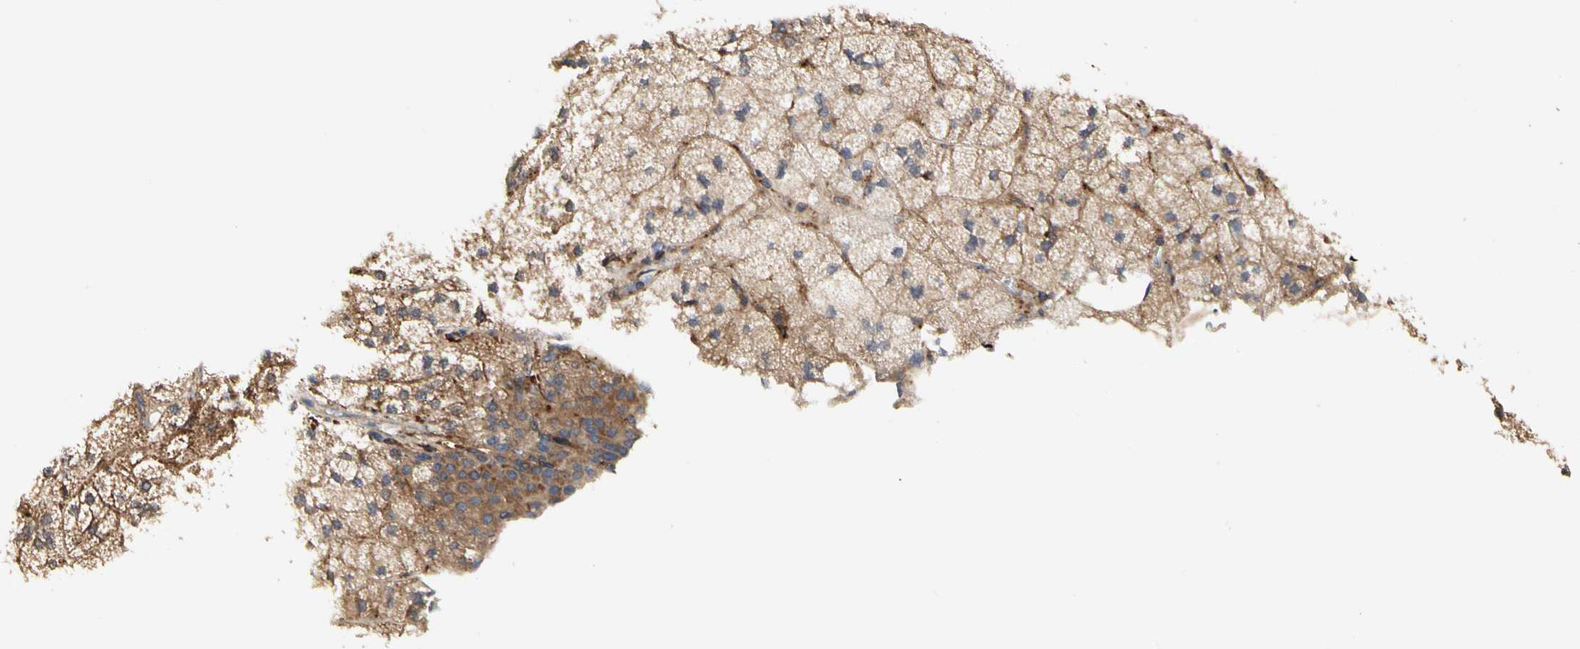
{"staining": {"intensity": "moderate", "quantity": ">75%", "location": "cytoplasmic/membranous"}, "tissue": "adrenal gland", "cell_type": "Glandular cells", "image_type": "normal", "snomed": [{"axis": "morphology", "description": "Normal tissue, NOS"}, {"axis": "topography", "description": "Adrenal gland"}], "caption": "DAB immunohistochemical staining of benign adrenal gland demonstrates moderate cytoplasmic/membranous protein staining in about >75% of glandular cells. The protein is stained brown, and the nuclei are stained in blue (DAB IHC with brightfield microscopy, high magnification).", "gene": "NAPG", "patient": {"sex": "female", "age": 60}}